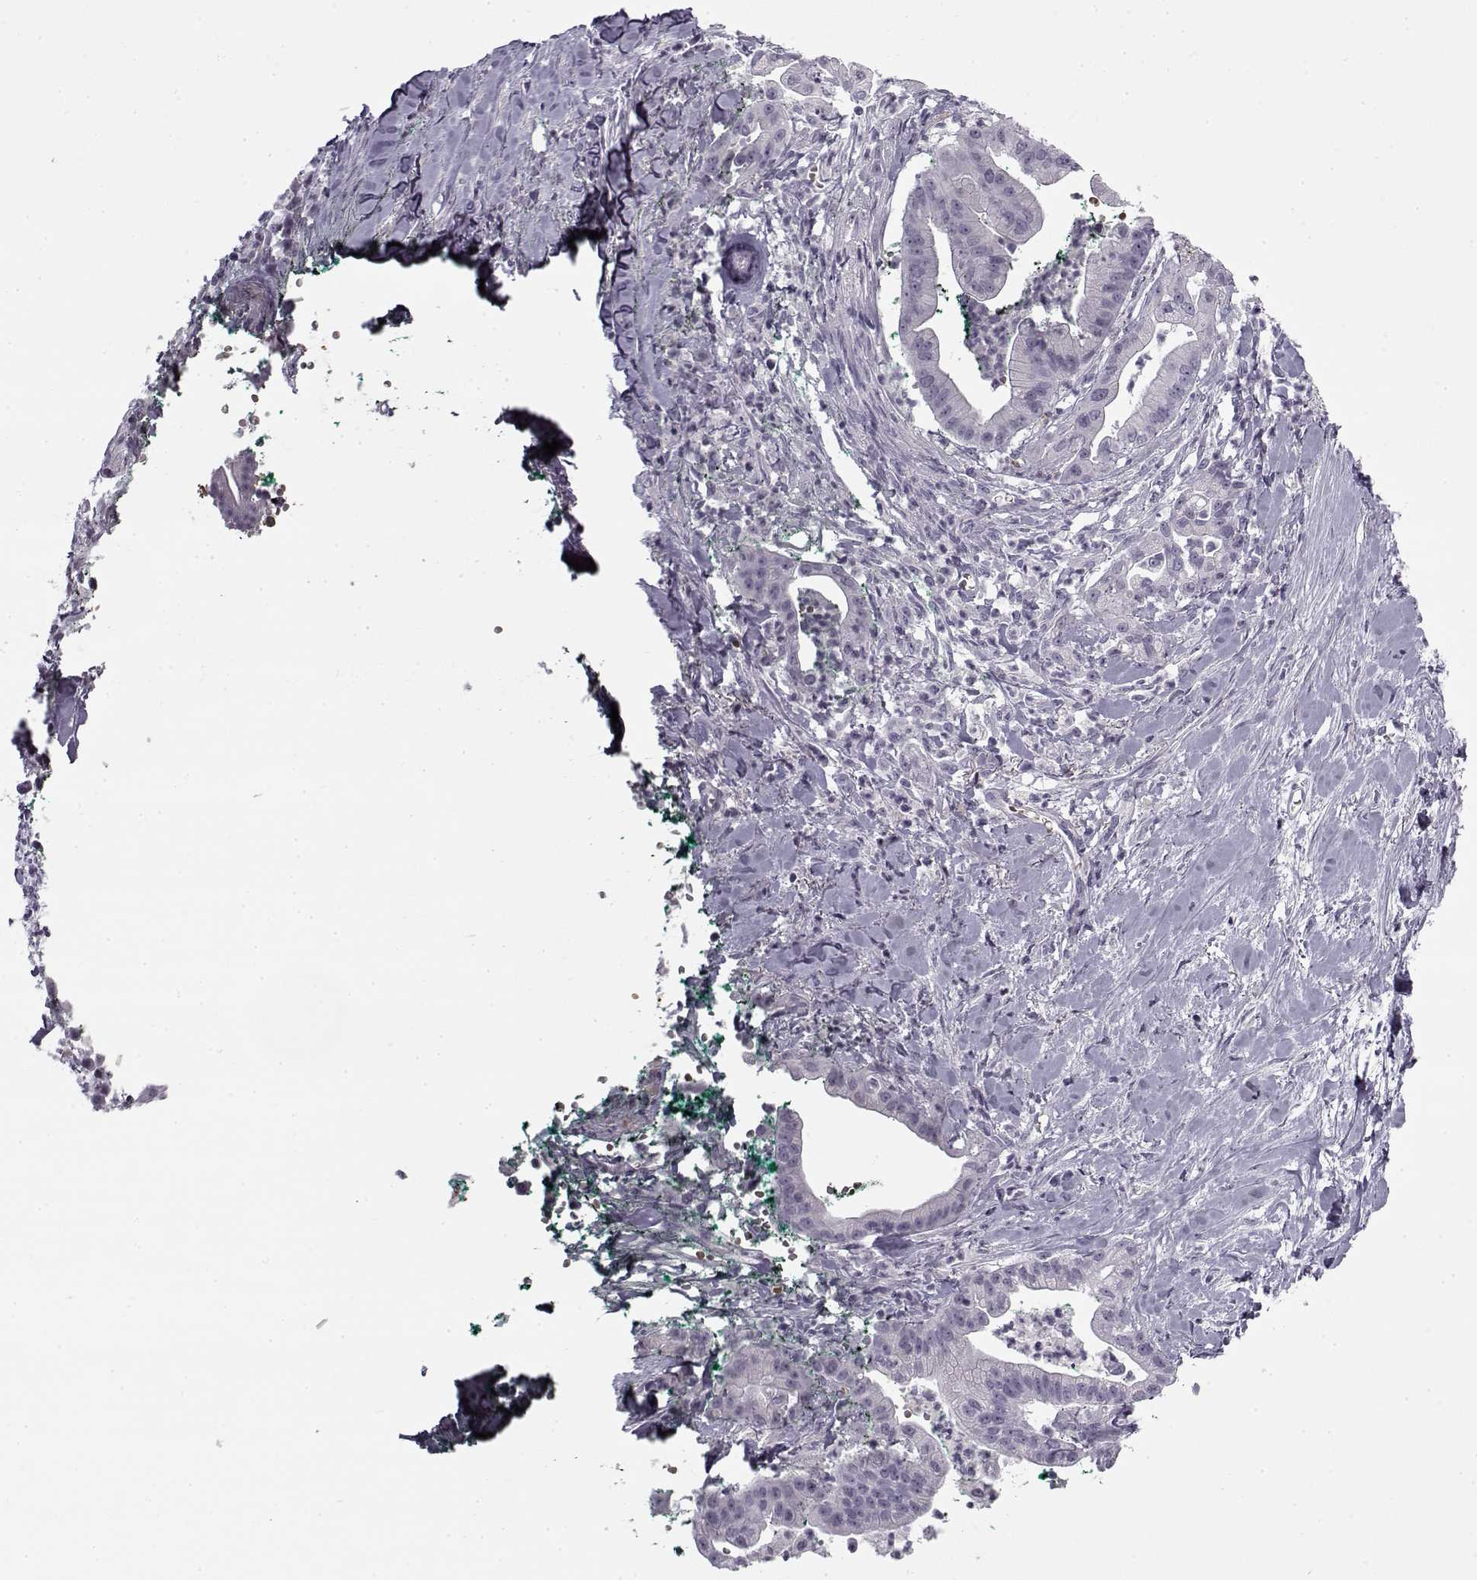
{"staining": {"intensity": "negative", "quantity": "none", "location": "none"}, "tissue": "pancreatic cancer", "cell_type": "Tumor cells", "image_type": "cancer", "snomed": [{"axis": "morphology", "description": "Normal tissue, NOS"}, {"axis": "morphology", "description": "Adenocarcinoma, NOS"}, {"axis": "topography", "description": "Lymph node"}, {"axis": "topography", "description": "Pancreas"}], "caption": "This image is of pancreatic cancer (adenocarcinoma) stained with IHC to label a protein in brown with the nuclei are counter-stained blue. There is no staining in tumor cells.", "gene": "SNCA", "patient": {"sex": "female", "age": 58}}